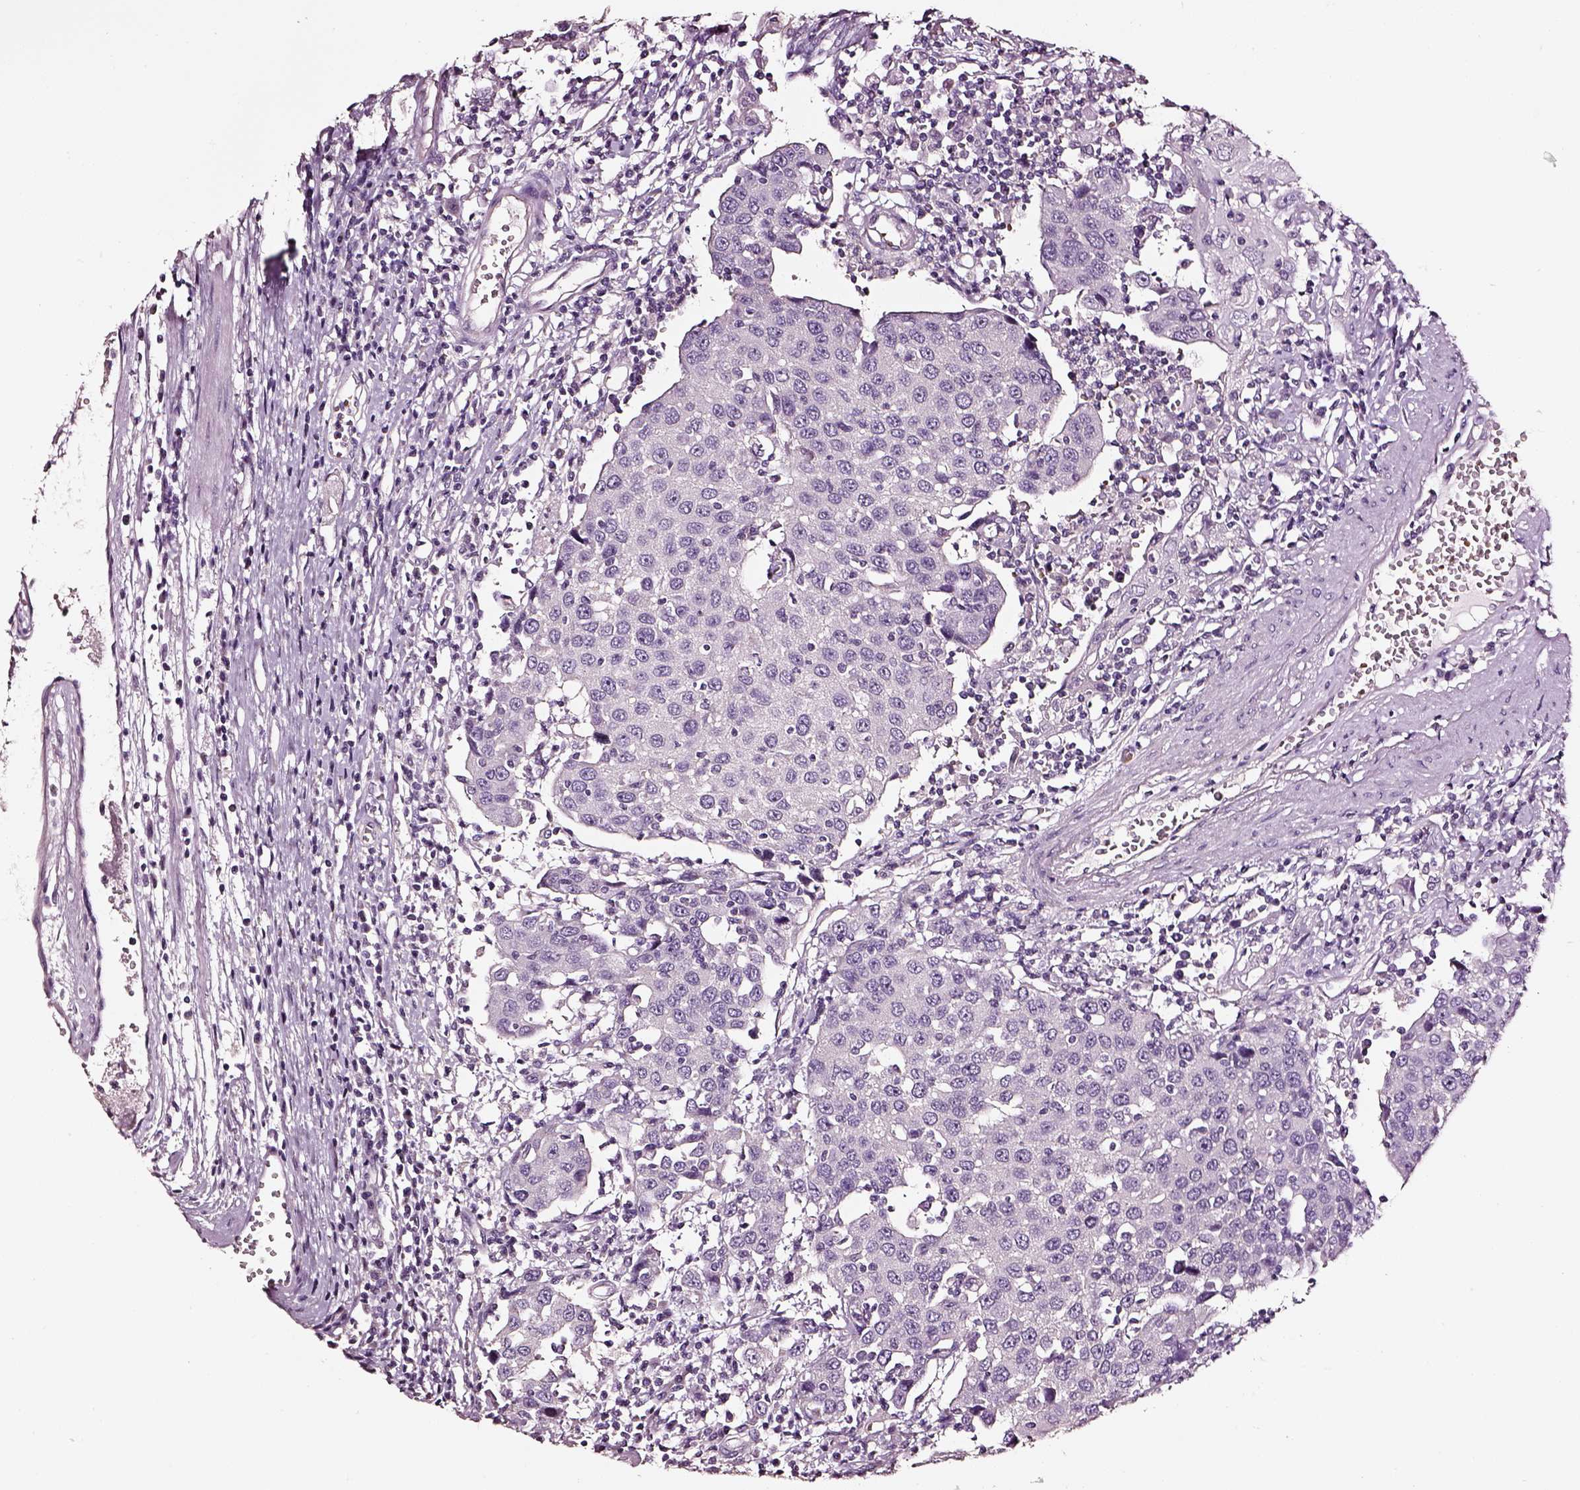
{"staining": {"intensity": "negative", "quantity": "none", "location": "none"}, "tissue": "urothelial cancer", "cell_type": "Tumor cells", "image_type": "cancer", "snomed": [{"axis": "morphology", "description": "Urothelial carcinoma, High grade"}, {"axis": "topography", "description": "Urinary bladder"}], "caption": "IHC of high-grade urothelial carcinoma reveals no staining in tumor cells.", "gene": "AADAT", "patient": {"sex": "female", "age": 85}}